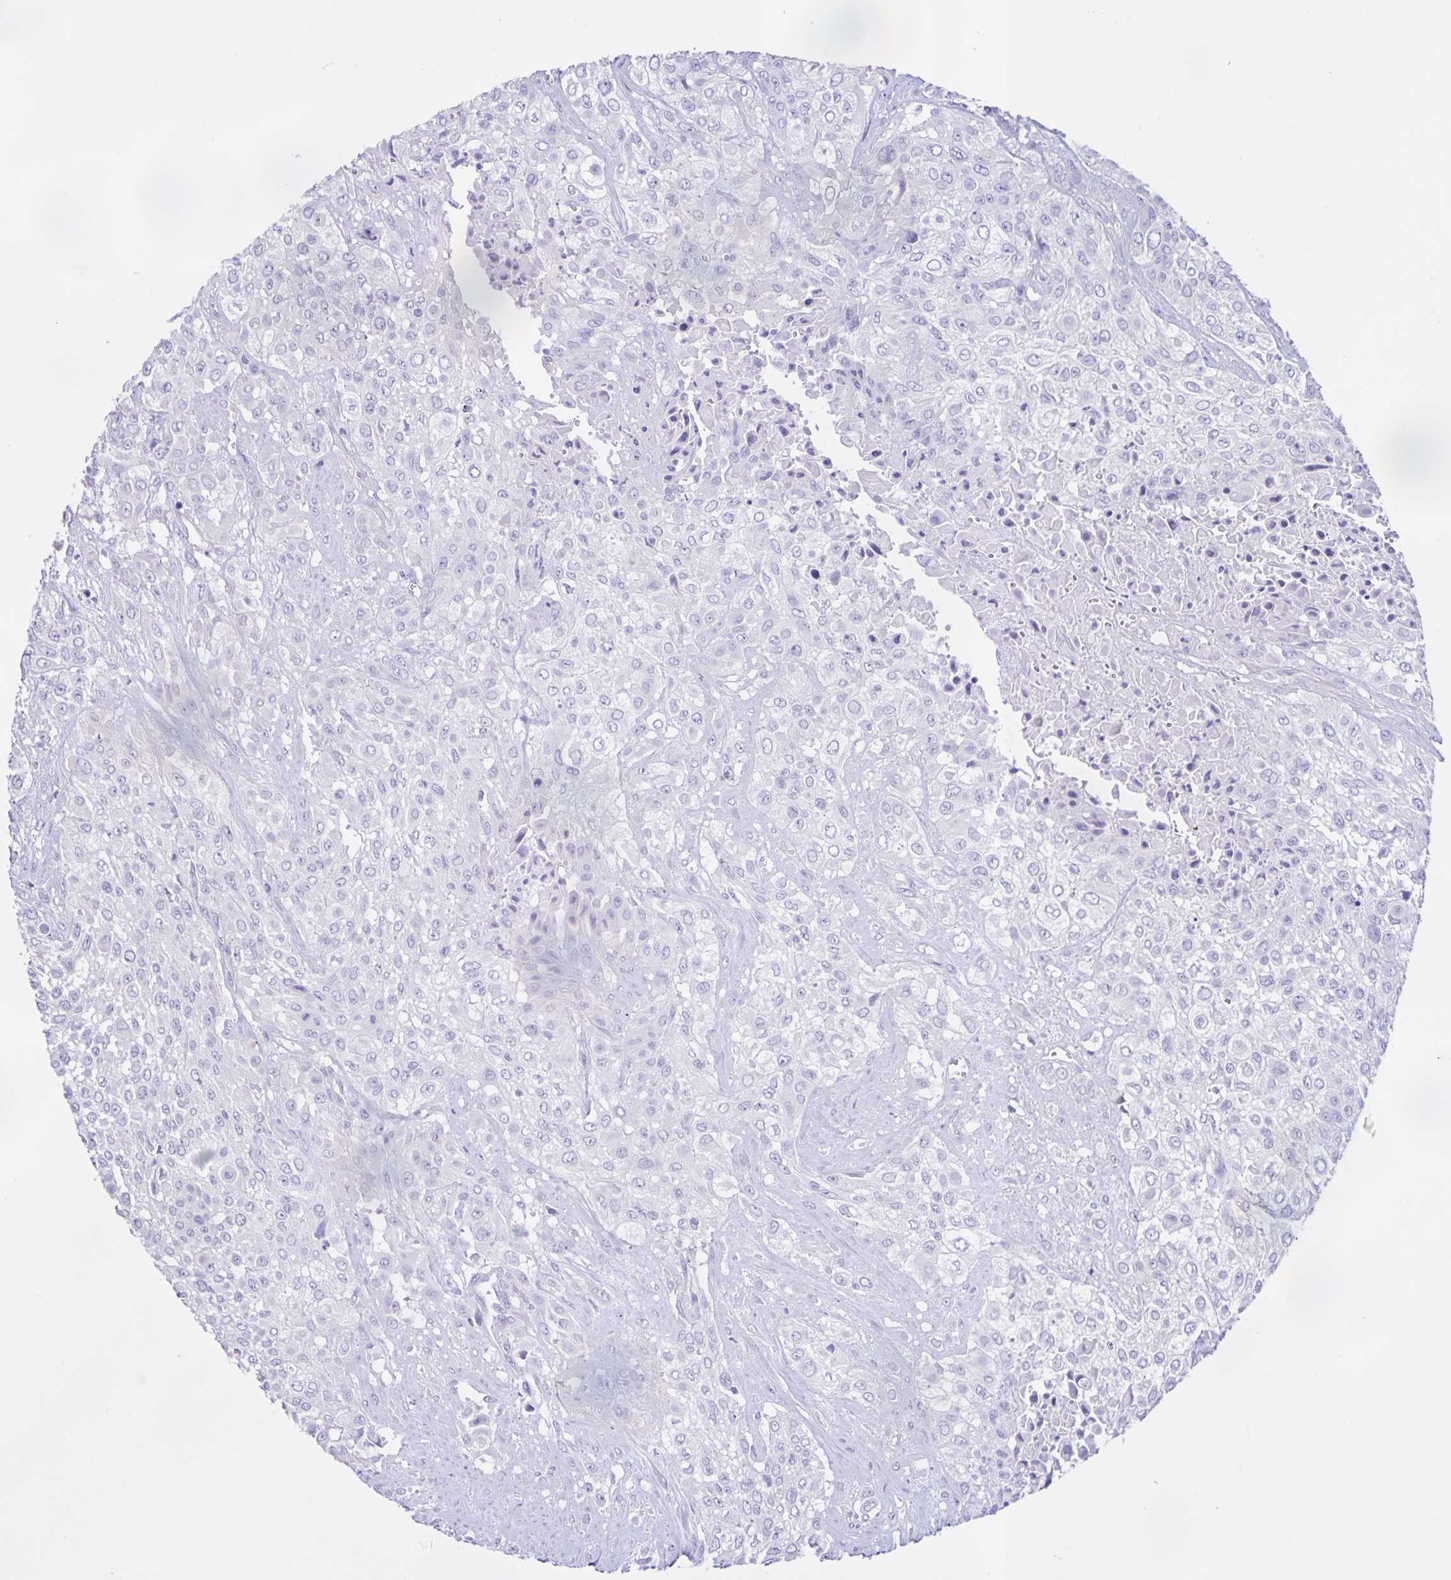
{"staining": {"intensity": "negative", "quantity": "none", "location": "none"}, "tissue": "urothelial cancer", "cell_type": "Tumor cells", "image_type": "cancer", "snomed": [{"axis": "morphology", "description": "Urothelial carcinoma, High grade"}, {"axis": "topography", "description": "Urinary bladder"}], "caption": "Photomicrograph shows no protein positivity in tumor cells of urothelial cancer tissue.", "gene": "BOLL", "patient": {"sex": "male", "age": 57}}